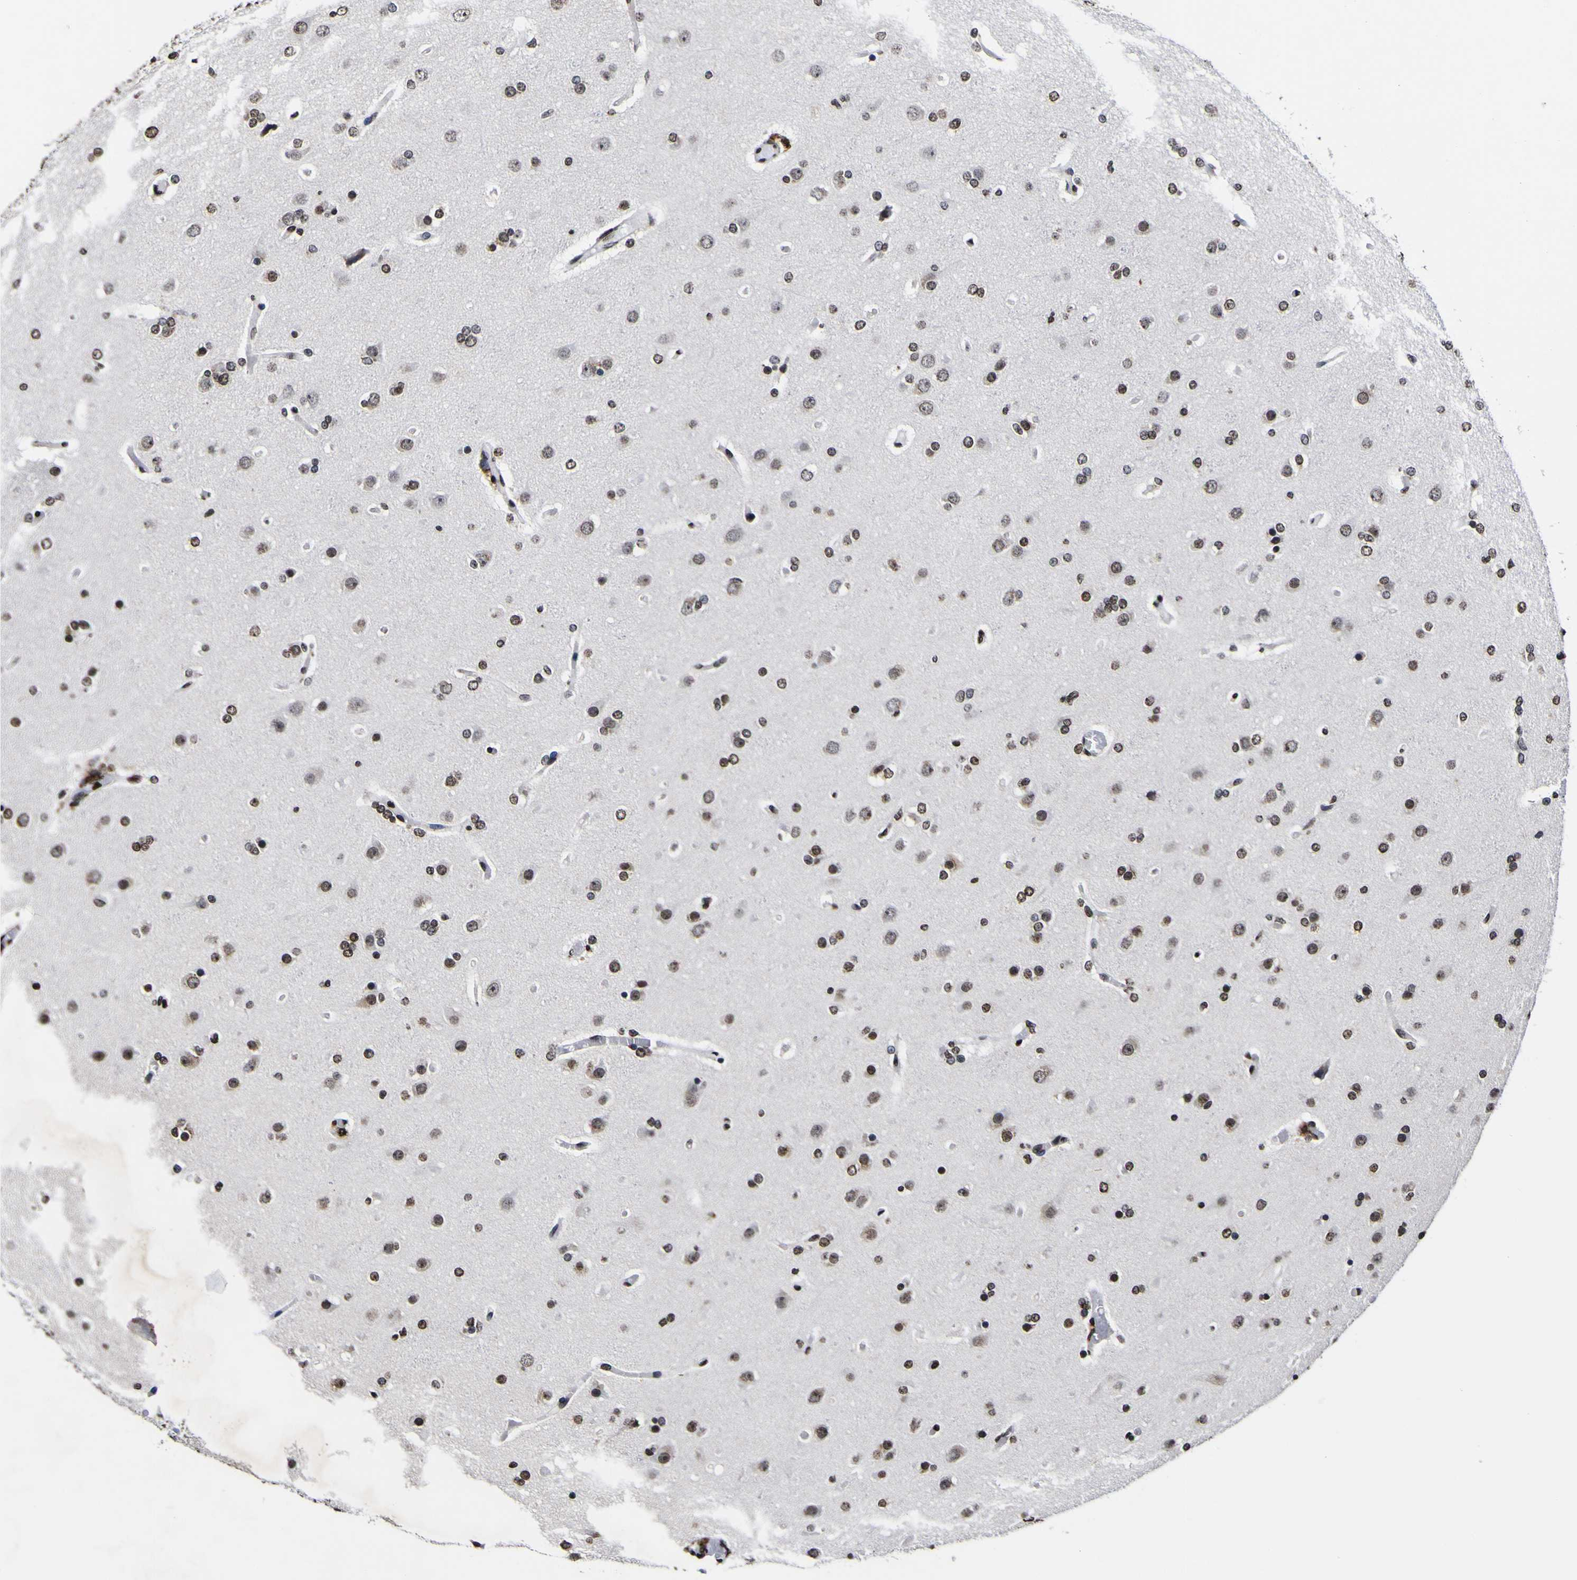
{"staining": {"intensity": "strong", "quantity": ">75%", "location": "nuclear"}, "tissue": "glioma", "cell_type": "Tumor cells", "image_type": "cancer", "snomed": [{"axis": "morphology", "description": "Glioma, malignant, High grade"}, {"axis": "topography", "description": "Cerebral cortex"}], "caption": "Immunohistochemistry (IHC) (DAB (3,3'-diaminobenzidine)) staining of glioma reveals strong nuclear protein positivity in approximately >75% of tumor cells.", "gene": "PIAS1", "patient": {"sex": "female", "age": 36}}